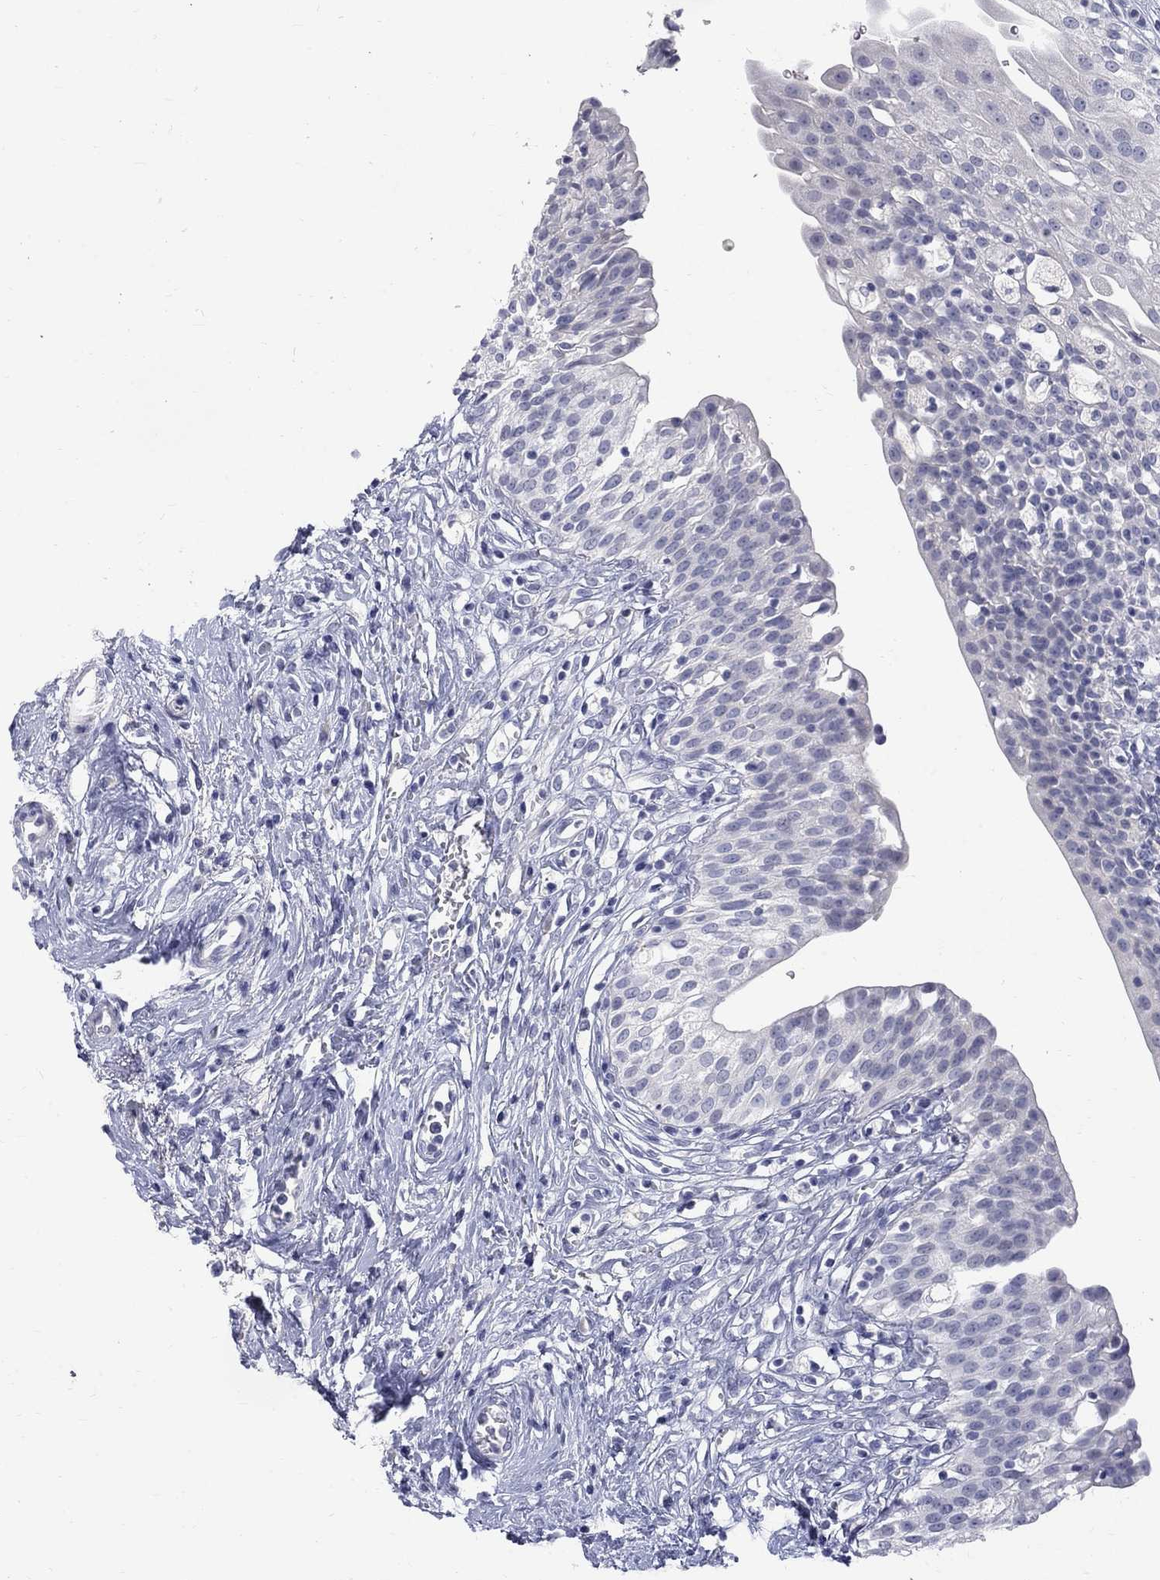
{"staining": {"intensity": "negative", "quantity": "none", "location": "none"}, "tissue": "urinary bladder", "cell_type": "Urothelial cells", "image_type": "normal", "snomed": [{"axis": "morphology", "description": "Normal tissue, NOS"}, {"axis": "topography", "description": "Urinary bladder"}], "caption": "Urinary bladder stained for a protein using immunohistochemistry (IHC) reveals no positivity urothelial cells.", "gene": "CTNND2", "patient": {"sex": "male", "age": 76}}